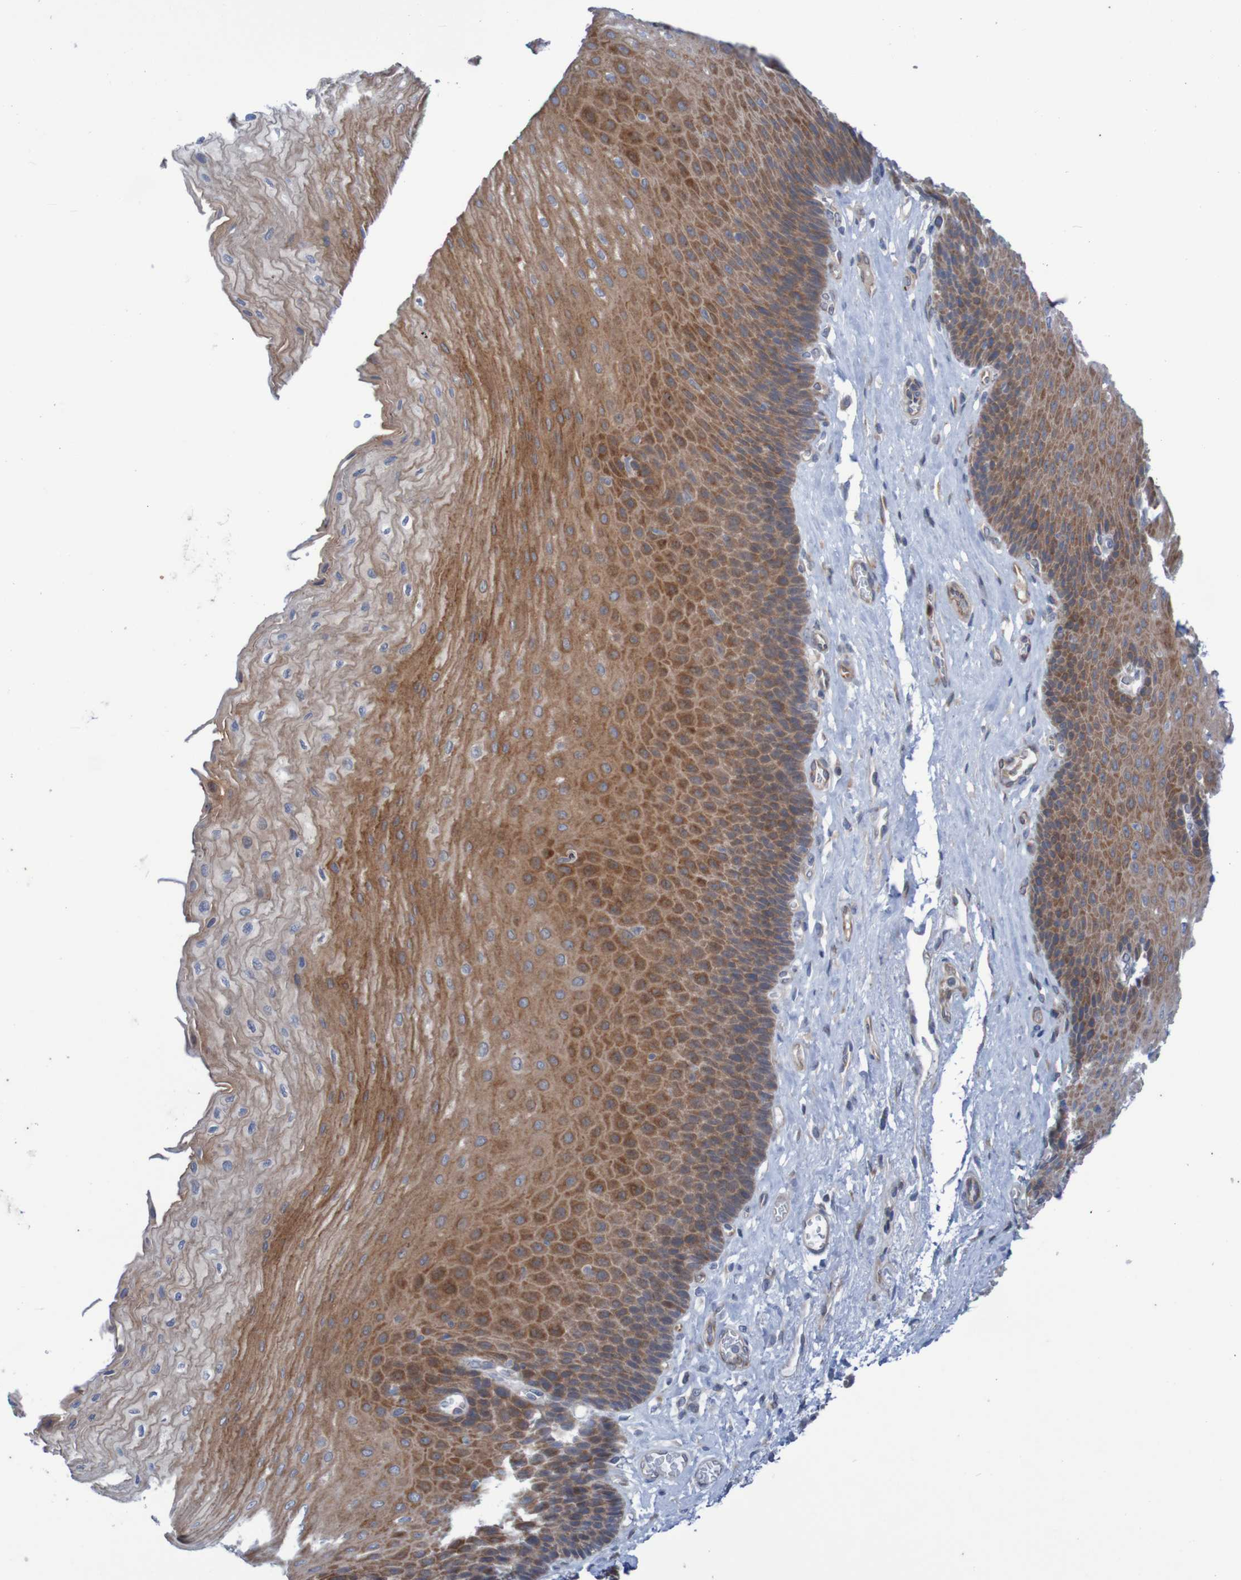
{"staining": {"intensity": "strong", "quantity": ">75%", "location": "cytoplasmic/membranous"}, "tissue": "esophagus", "cell_type": "Squamous epithelial cells", "image_type": "normal", "snomed": [{"axis": "morphology", "description": "Normal tissue, NOS"}, {"axis": "topography", "description": "Esophagus"}], "caption": "Protein staining displays strong cytoplasmic/membranous expression in about >75% of squamous epithelial cells in normal esophagus. (brown staining indicates protein expression, while blue staining denotes nuclei).", "gene": "ANGPT4", "patient": {"sex": "female", "age": 72}}